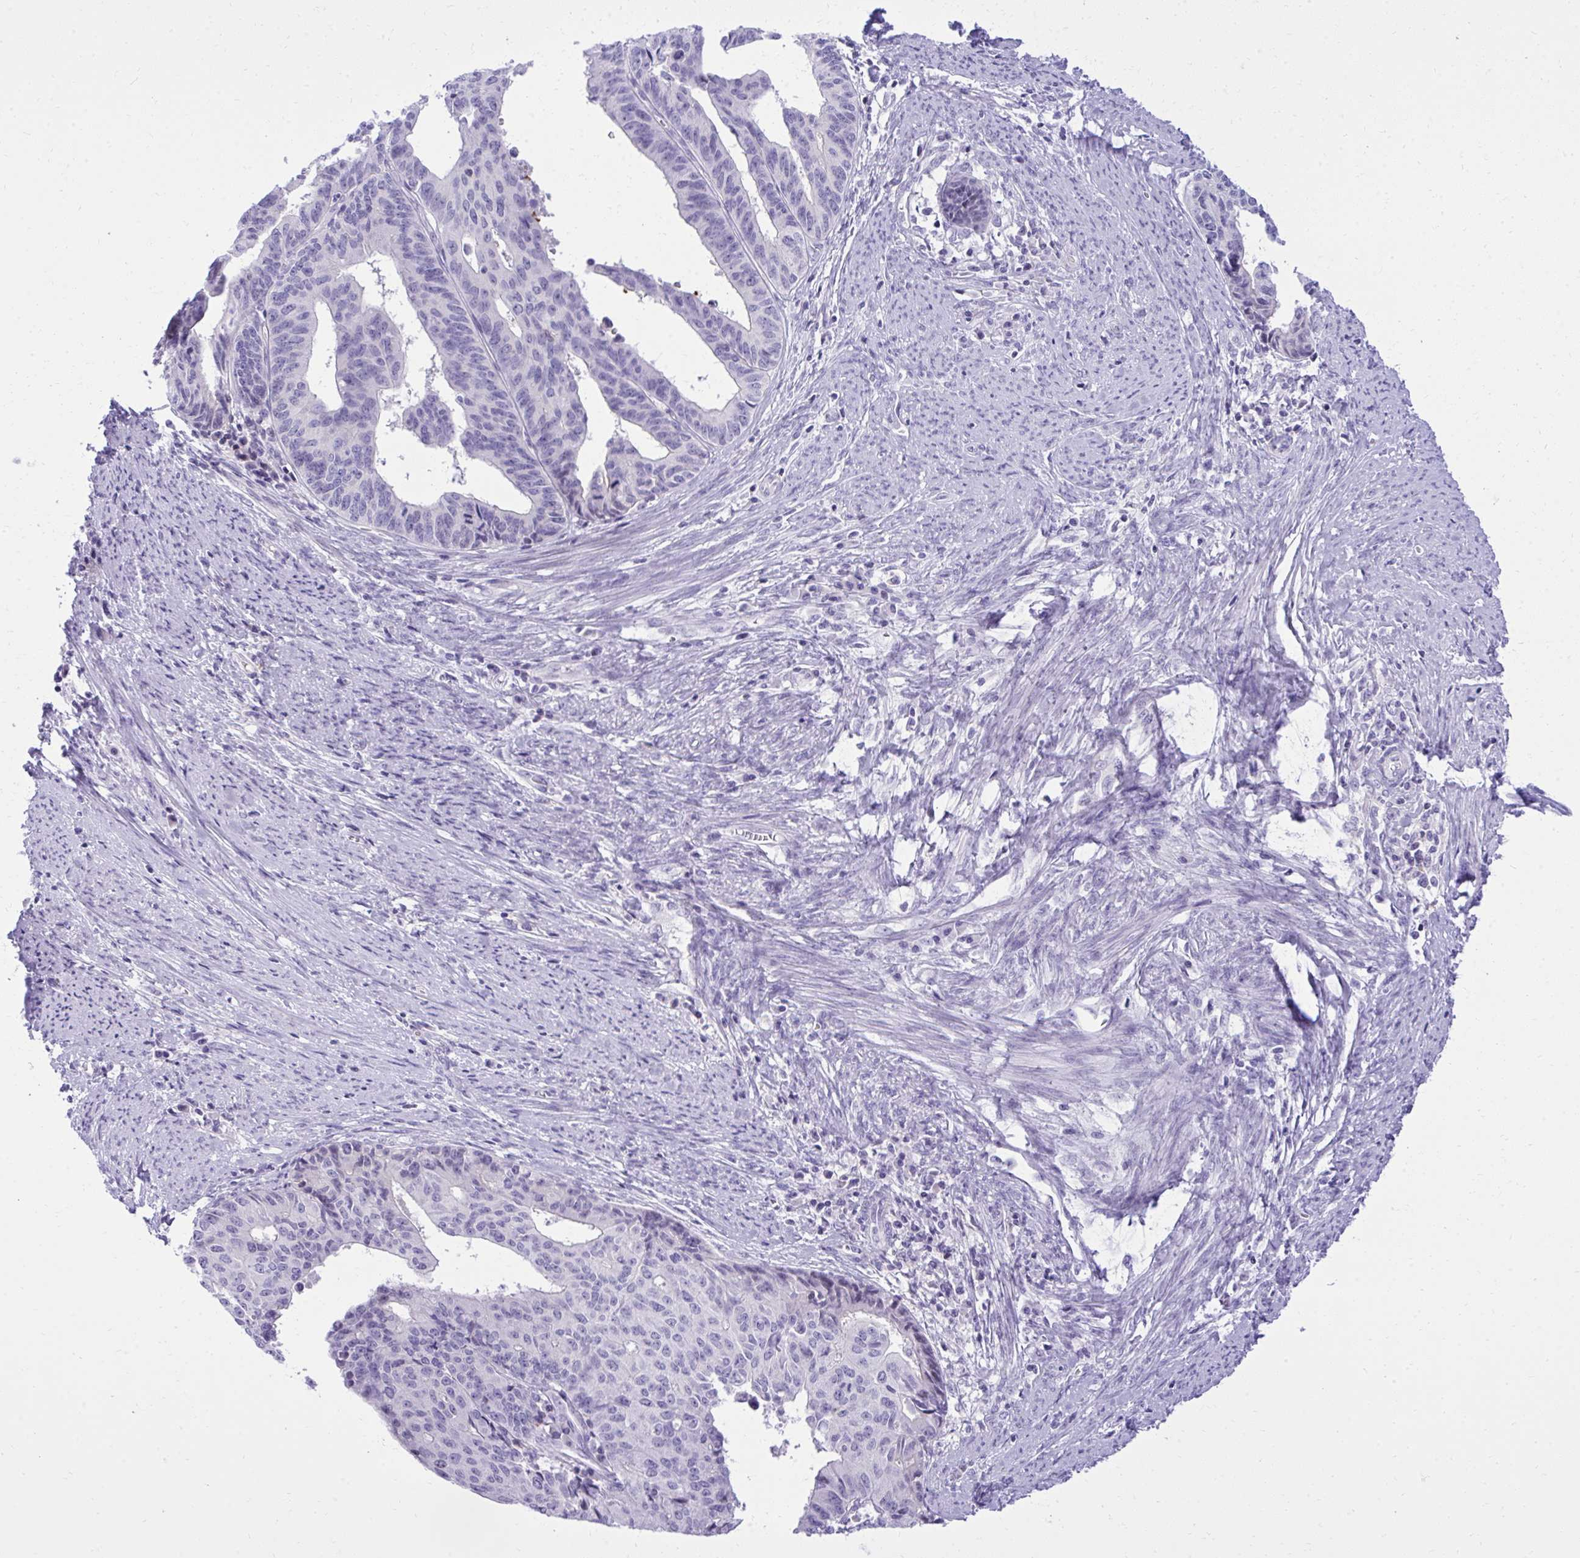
{"staining": {"intensity": "negative", "quantity": "none", "location": "none"}, "tissue": "endometrial cancer", "cell_type": "Tumor cells", "image_type": "cancer", "snomed": [{"axis": "morphology", "description": "Adenocarcinoma, NOS"}, {"axis": "topography", "description": "Endometrium"}], "caption": "Tumor cells show no significant staining in endometrial cancer (adenocarcinoma). (Stains: DAB (3,3'-diaminobenzidine) immunohistochemistry with hematoxylin counter stain, Microscopy: brightfield microscopy at high magnification).", "gene": "PITPNM3", "patient": {"sex": "female", "age": 65}}